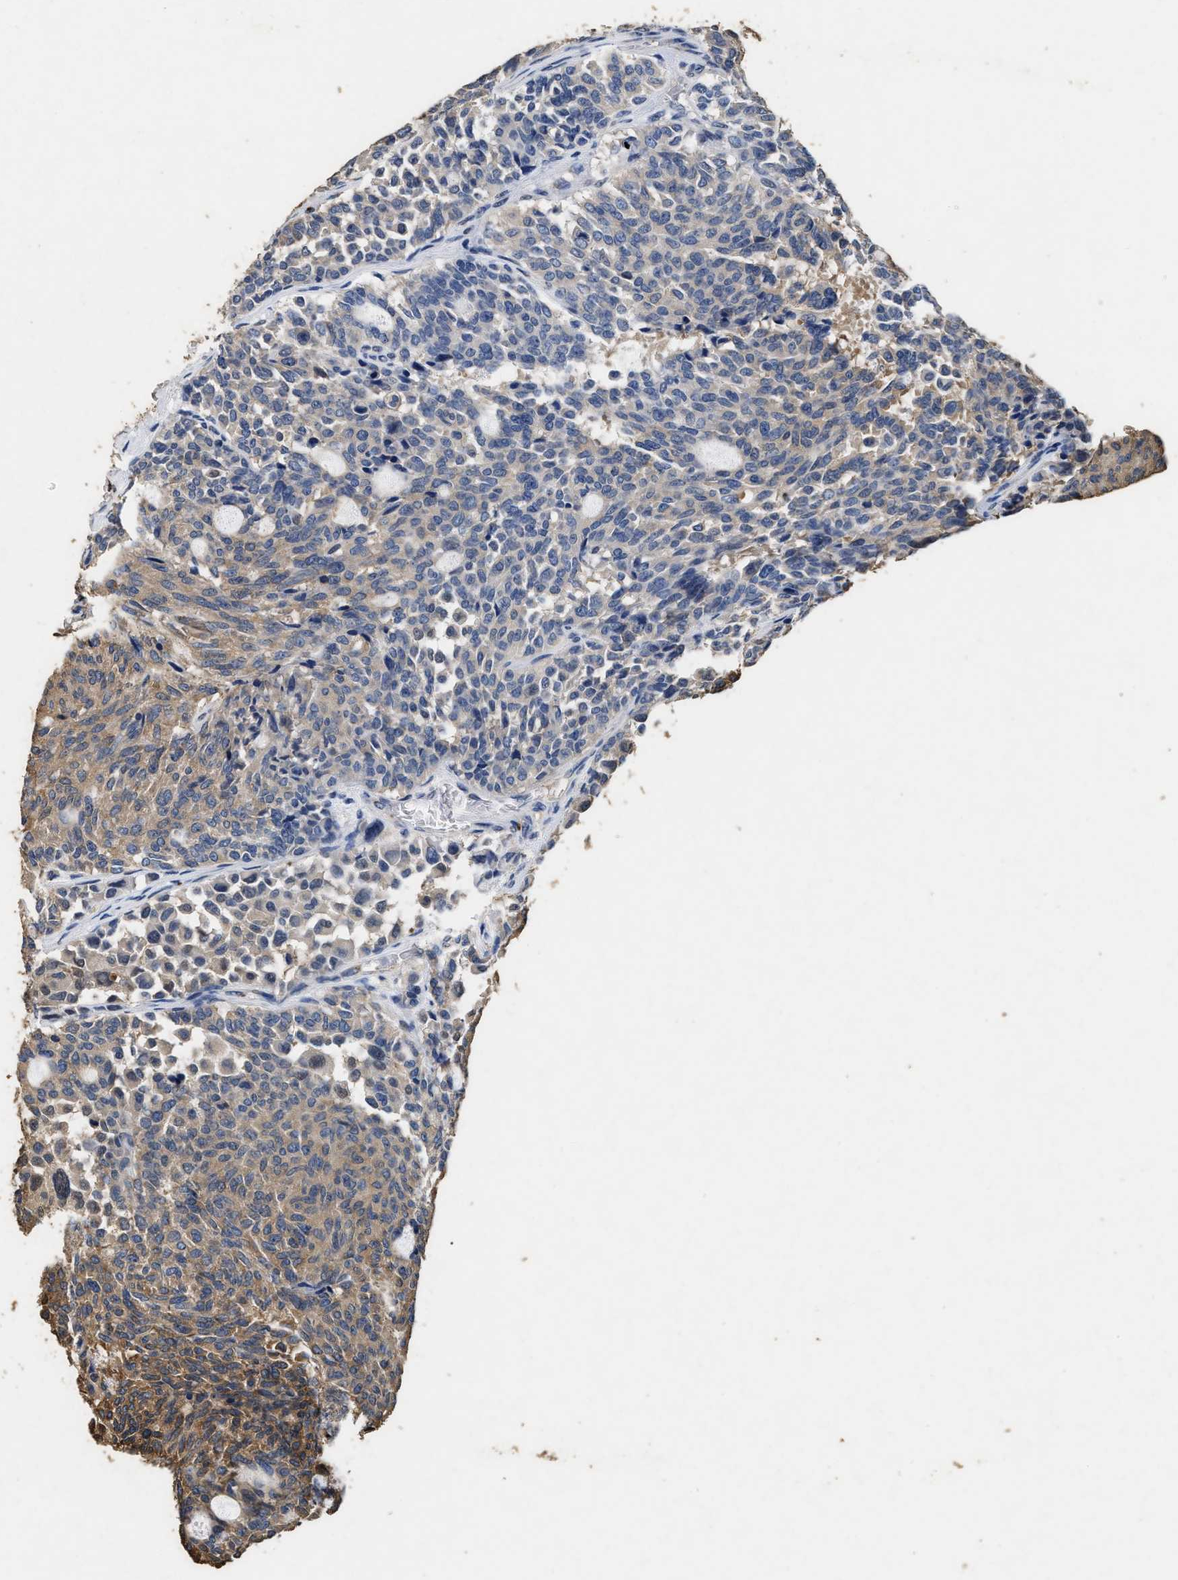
{"staining": {"intensity": "moderate", "quantity": "25%-75%", "location": "cytoplasmic/membranous"}, "tissue": "carcinoid", "cell_type": "Tumor cells", "image_type": "cancer", "snomed": [{"axis": "morphology", "description": "Carcinoid, malignant, NOS"}, {"axis": "topography", "description": "Pancreas"}], "caption": "A histopathology image showing moderate cytoplasmic/membranous positivity in about 25%-75% of tumor cells in malignant carcinoid, as visualized by brown immunohistochemical staining.", "gene": "TPST2", "patient": {"sex": "female", "age": 54}}